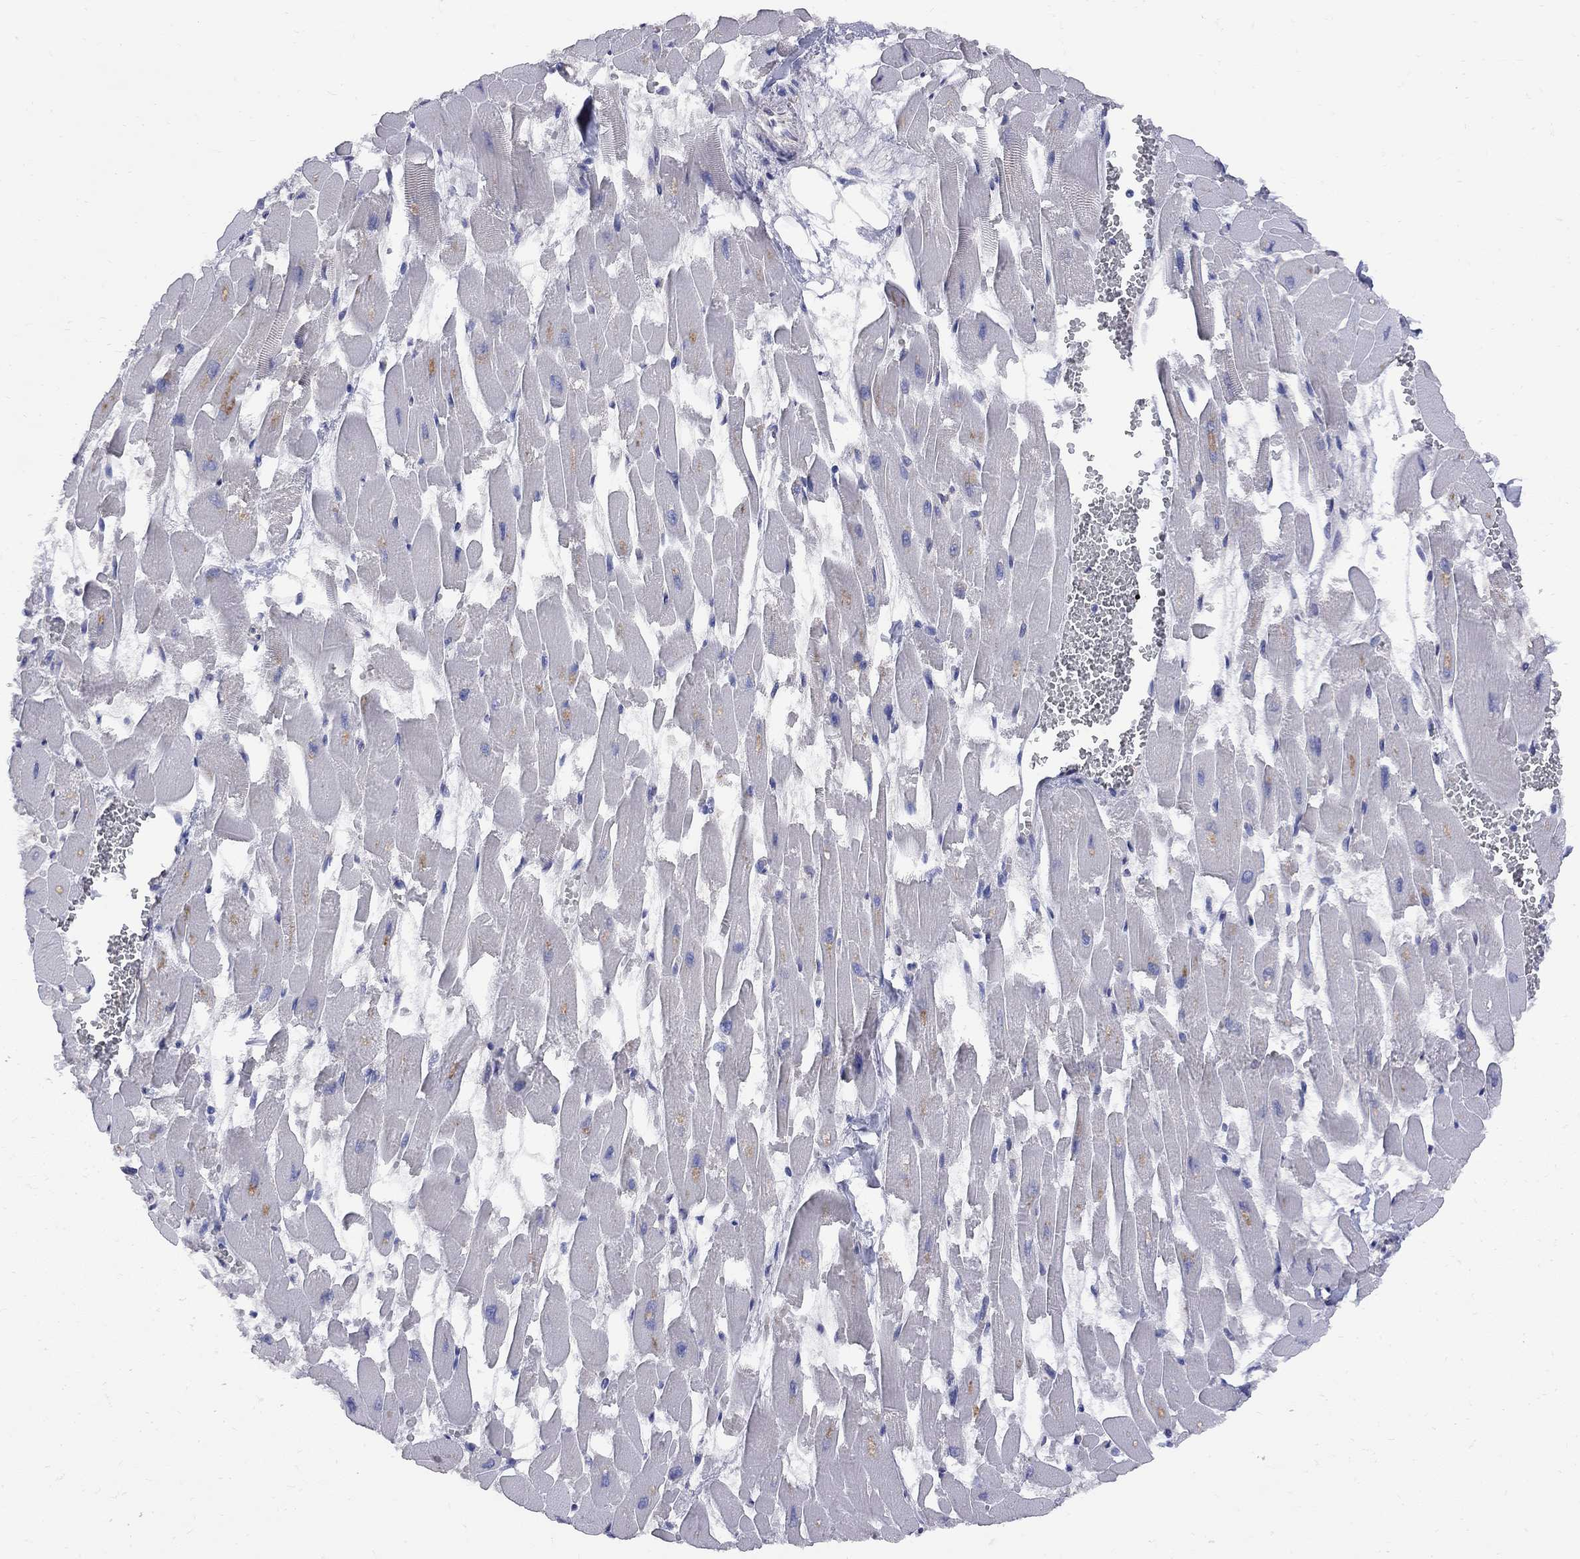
{"staining": {"intensity": "negative", "quantity": "none", "location": "none"}, "tissue": "heart muscle", "cell_type": "Cardiomyocytes", "image_type": "normal", "snomed": [{"axis": "morphology", "description": "Normal tissue, NOS"}, {"axis": "topography", "description": "Heart"}], "caption": "This is a image of IHC staining of unremarkable heart muscle, which shows no positivity in cardiomyocytes.", "gene": "MTHFR", "patient": {"sex": "female", "age": 52}}